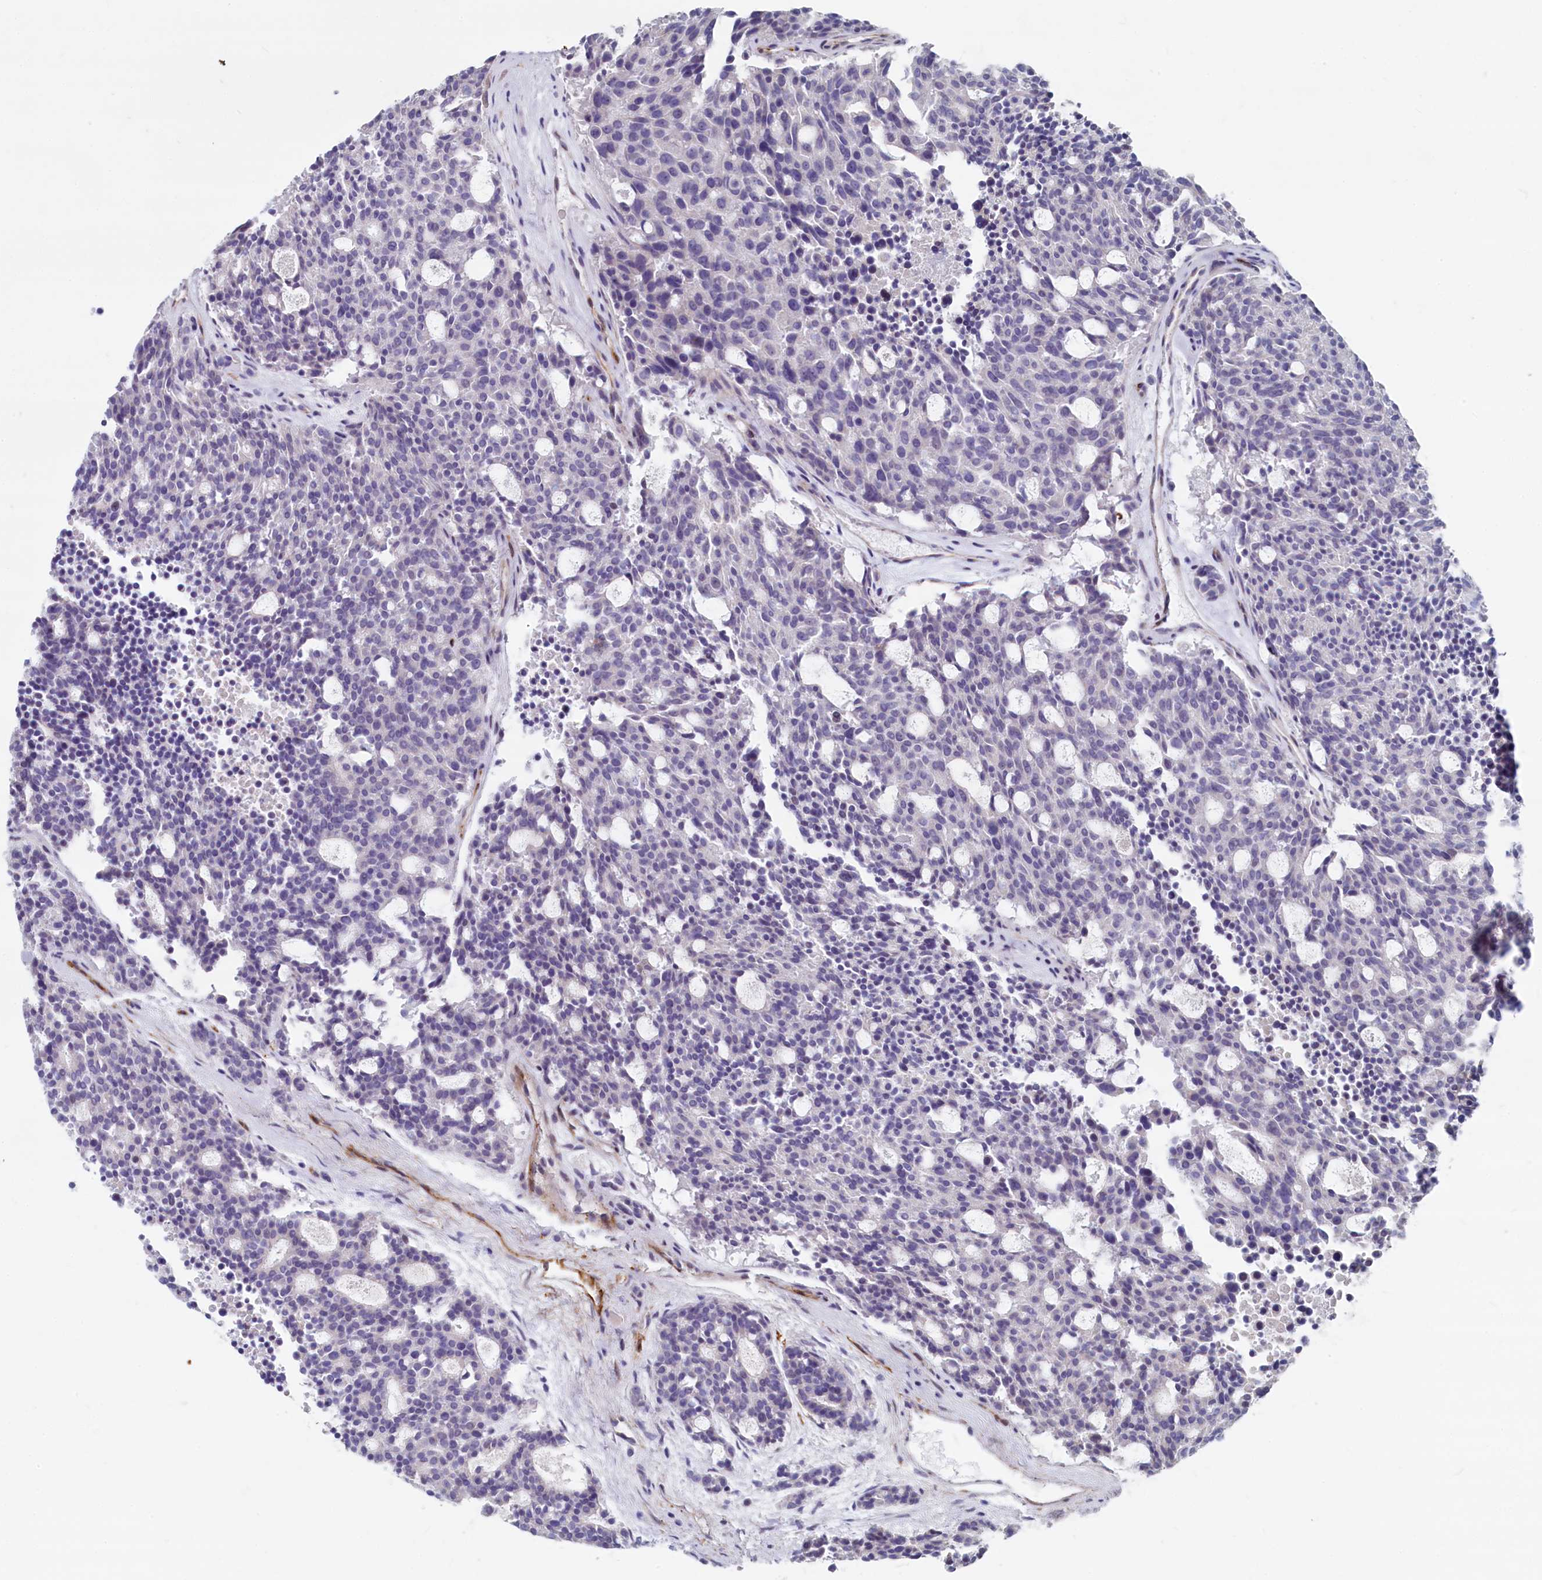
{"staining": {"intensity": "negative", "quantity": "none", "location": "none"}, "tissue": "carcinoid", "cell_type": "Tumor cells", "image_type": "cancer", "snomed": [{"axis": "morphology", "description": "Carcinoid, malignant, NOS"}, {"axis": "topography", "description": "Pancreas"}], "caption": "Immunohistochemistry (IHC) image of neoplastic tissue: human malignant carcinoid stained with DAB exhibits no significant protein staining in tumor cells.", "gene": "ASXL3", "patient": {"sex": "female", "age": 54}}